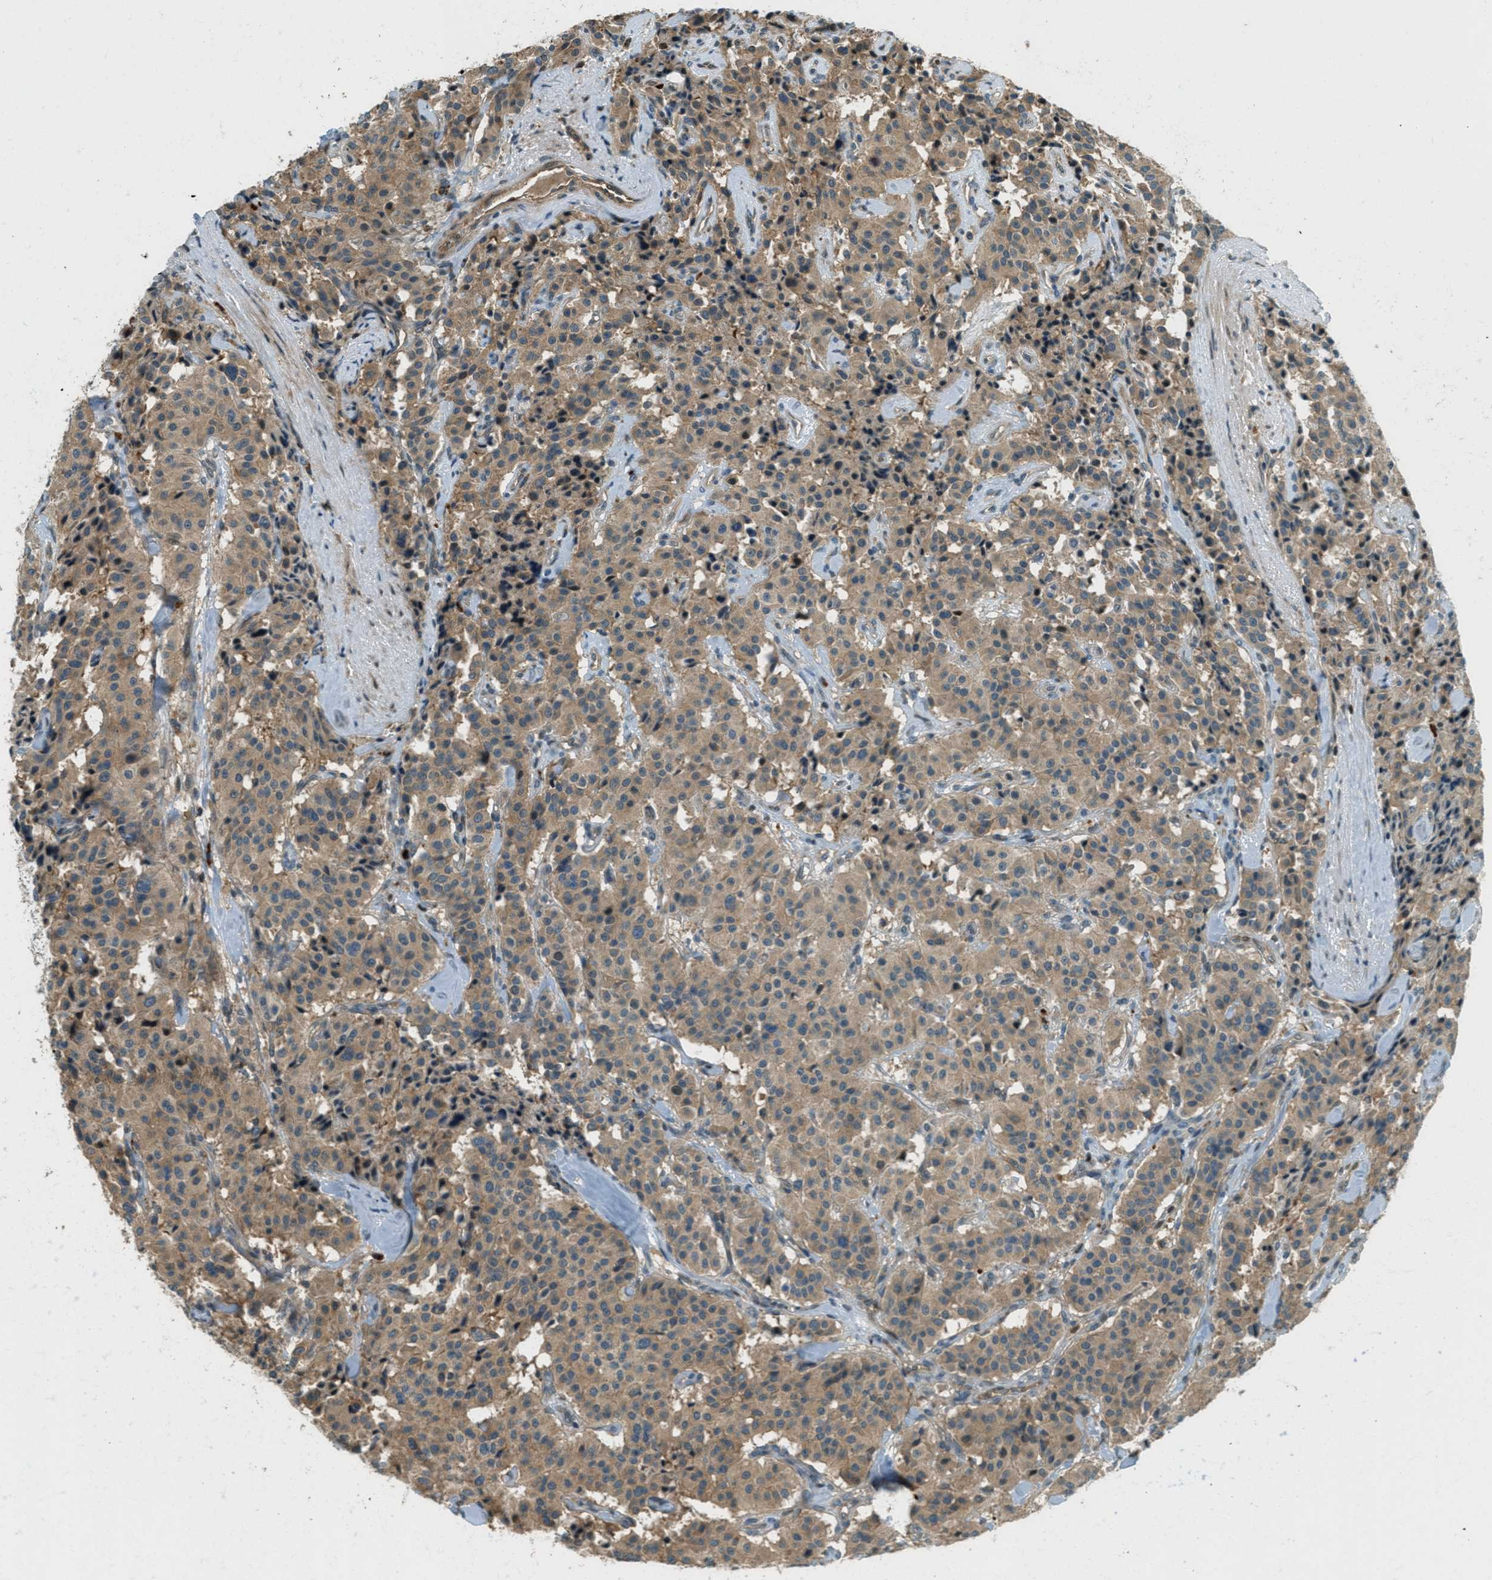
{"staining": {"intensity": "weak", "quantity": ">75%", "location": "cytoplasmic/membranous"}, "tissue": "carcinoid", "cell_type": "Tumor cells", "image_type": "cancer", "snomed": [{"axis": "morphology", "description": "Carcinoid, malignant, NOS"}, {"axis": "topography", "description": "Lung"}], "caption": "About >75% of tumor cells in carcinoid (malignant) show weak cytoplasmic/membranous protein positivity as visualized by brown immunohistochemical staining.", "gene": "PTPN23", "patient": {"sex": "male", "age": 30}}